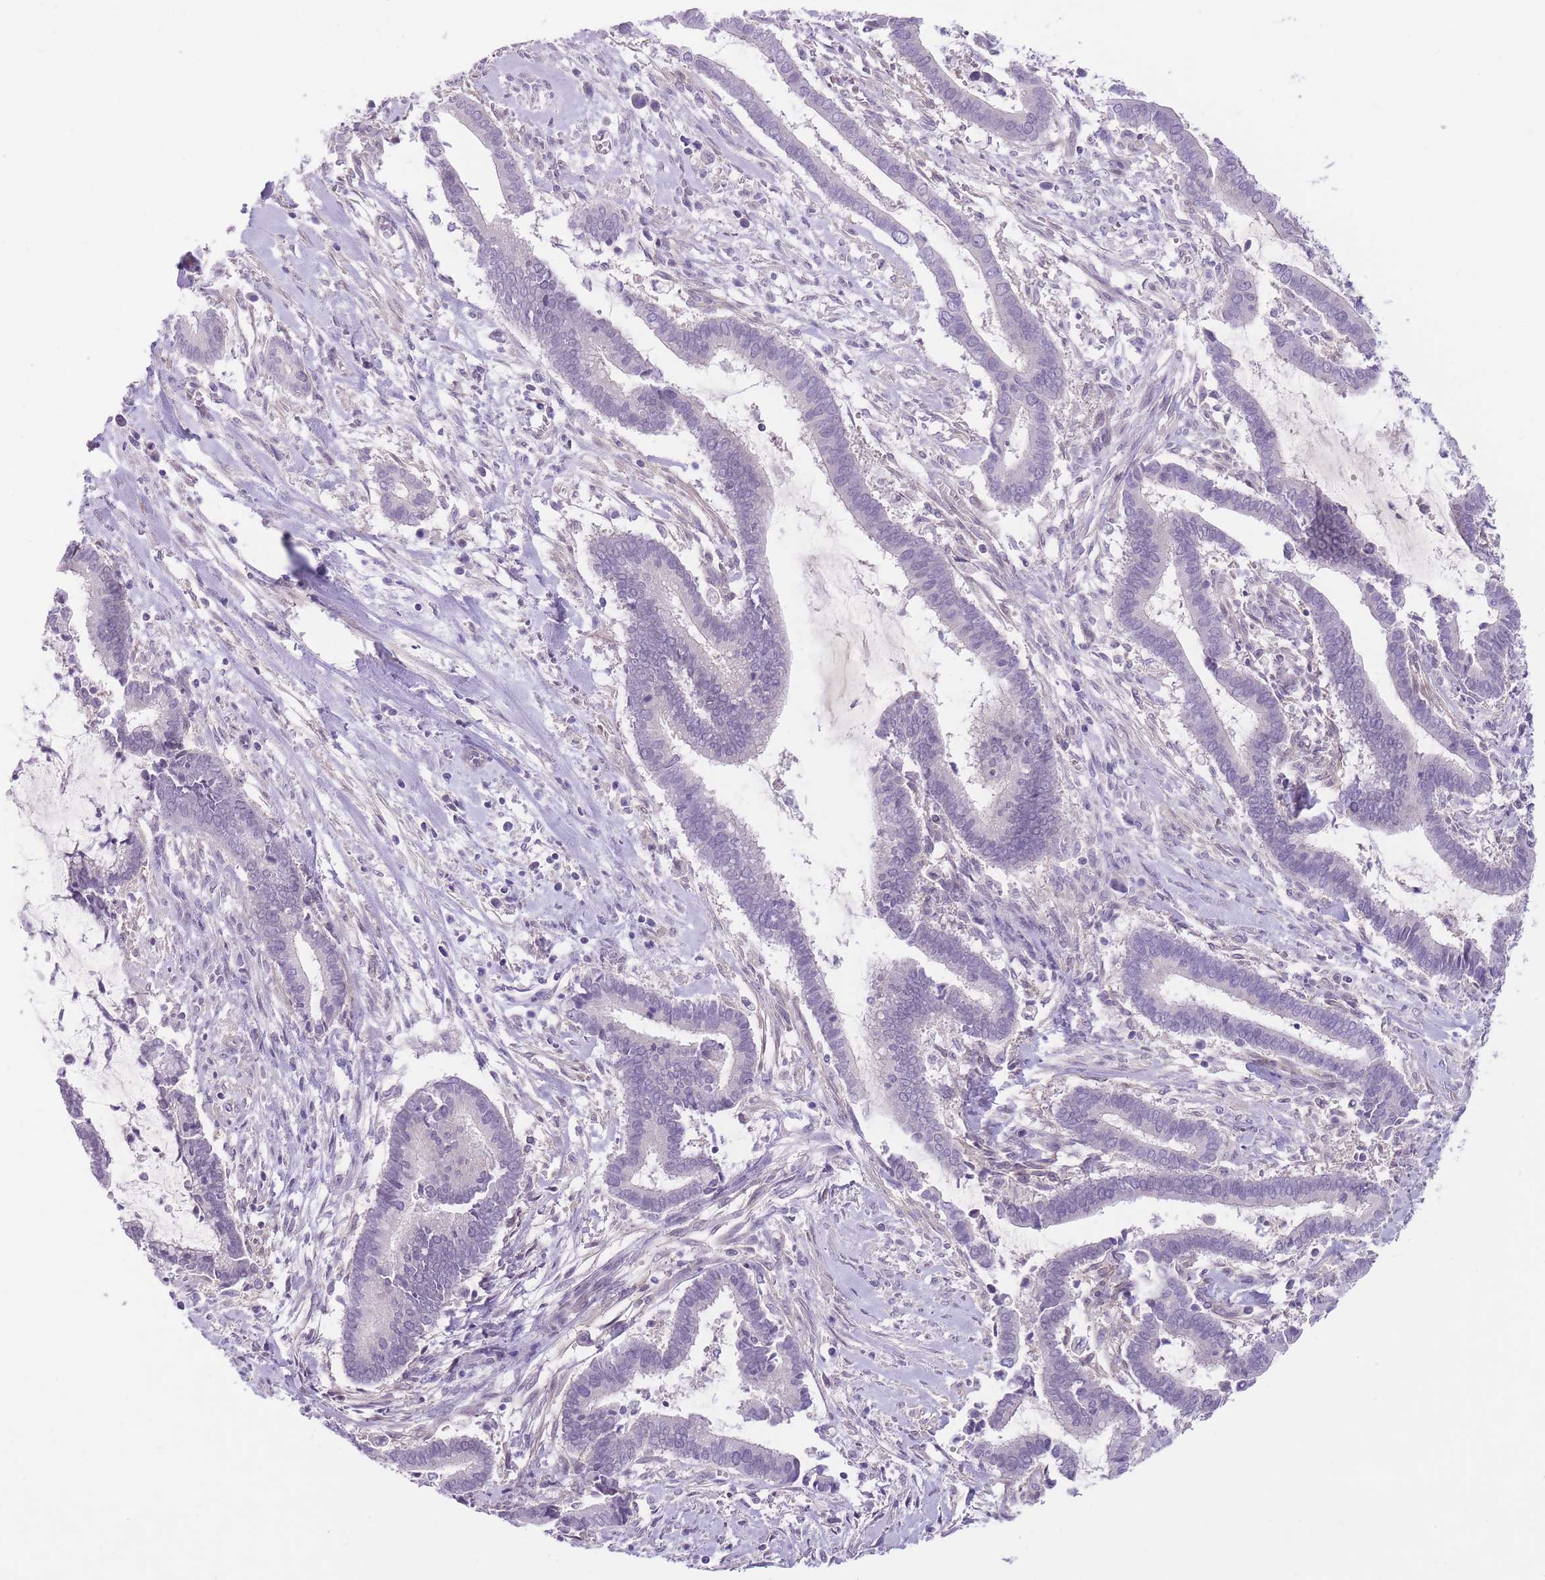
{"staining": {"intensity": "negative", "quantity": "none", "location": "none"}, "tissue": "cervical cancer", "cell_type": "Tumor cells", "image_type": "cancer", "snomed": [{"axis": "morphology", "description": "Adenocarcinoma, NOS"}, {"axis": "topography", "description": "Cervix"}], "caption": "Photomicrograph shows no significant protein positivity in tumor cells of cervical cancer (adenocarcinoma).", "gene": "OR11H12", "patient": {"sex": "female", "age": 44}}